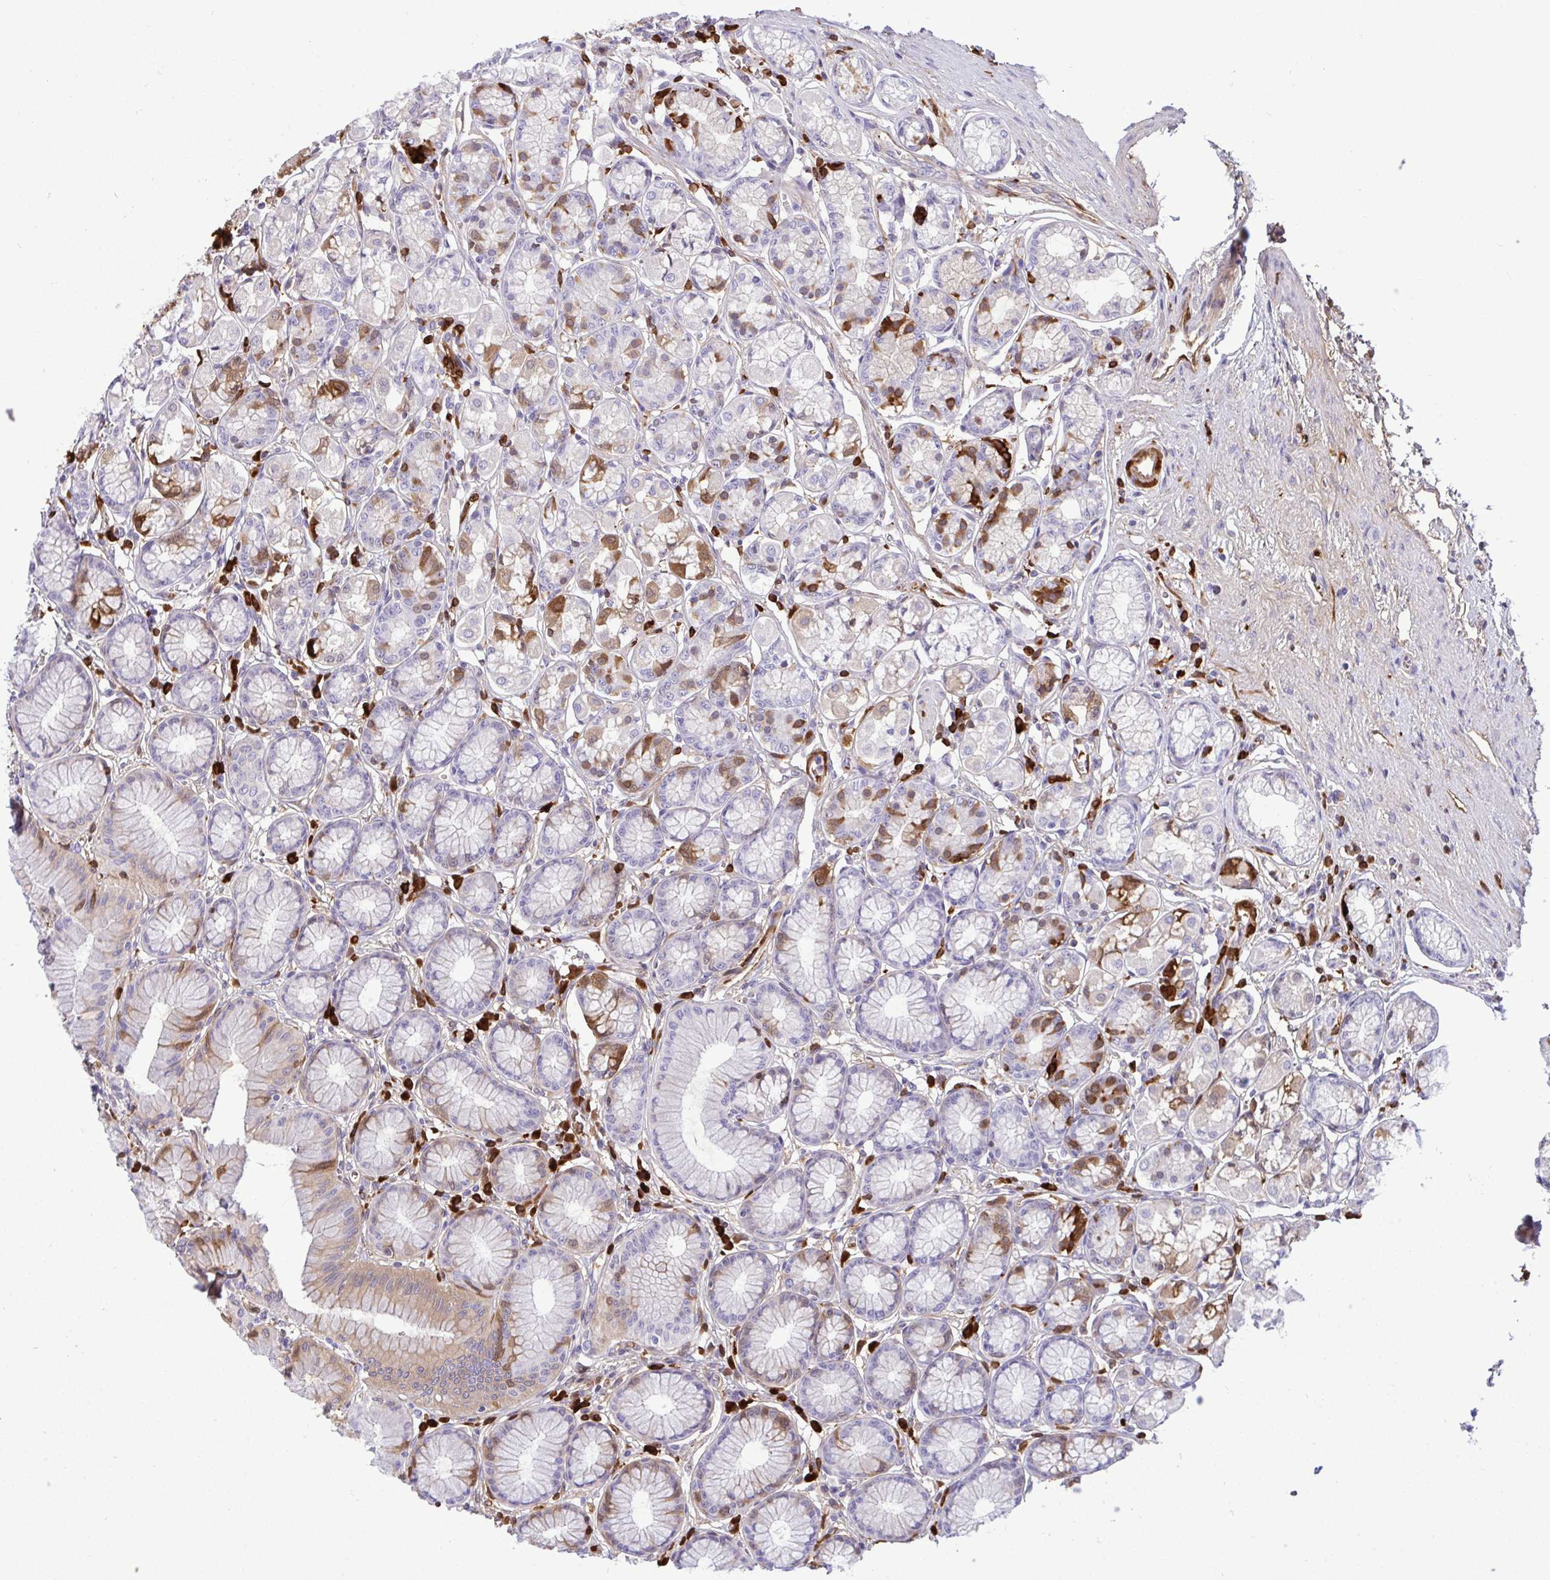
{"staining": {"intensity": "moderate", "quantity": "<25%", "location": "cytoplasmic/membranous"}, "tissue": "stomach", "cell_type": "Glandular cells", "image_type": "normal", "snomed": [{"axis": "morphology", "description": "Normal tissue, NOS"}, {"axis": "topography", "description": "Stomach"}, {"axis": "topography", "description": "Stomach, lower"}], "caption": "Immunohistochemical staining of normal stomach reveals moderate cytoplasmic/membranous protein expression in about <25% of glandular cells. The staining was performed using DAB to visualize the protein expression in brown, while the nuclei were stained in blue with hematoxylin (Magnification: 20x).", "gene": "F2", "patient": {"sex": "male", "age": 76}}